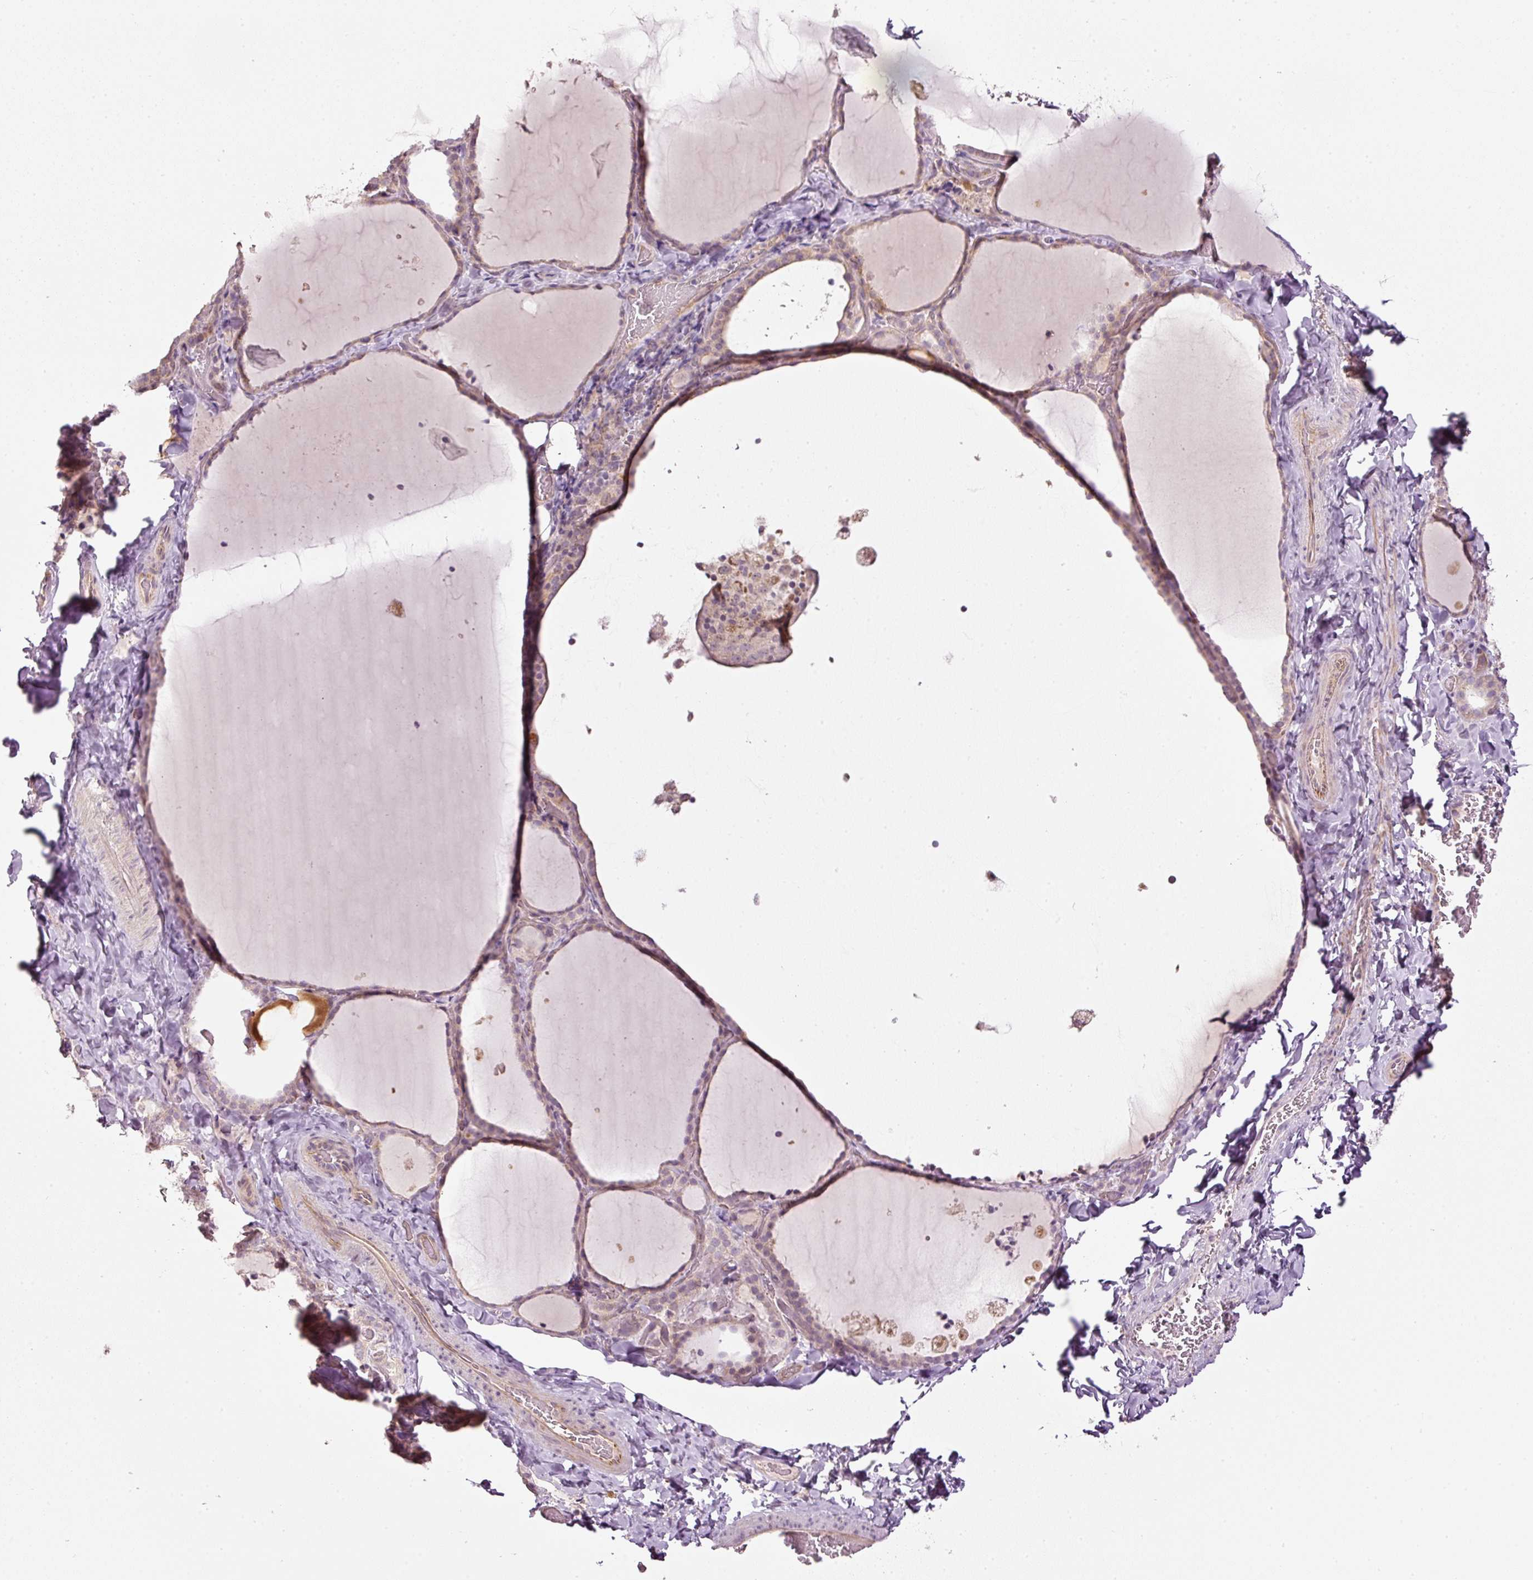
{"staining": {"intensity": "weak", "quantity": "25%-75%", "location": "cytoplasmic/membranous"}, "tissue": "thyroid gland", "cell_type": "Glandular cells", "image_type": "normal", "snomed": [{"axis": "morphology", "description": "Normal tissue, NOS"}, {"axis": "topography", "description": "Thyroid gland"}], "caption": "IHC of normal thyroid gland demonstrates low levels of weak cytoplasmic/membranous expression in about 25%-75% of glandular cells.", "gene": "CDC20B", "patient": {"sex": "female", "age": 22}}